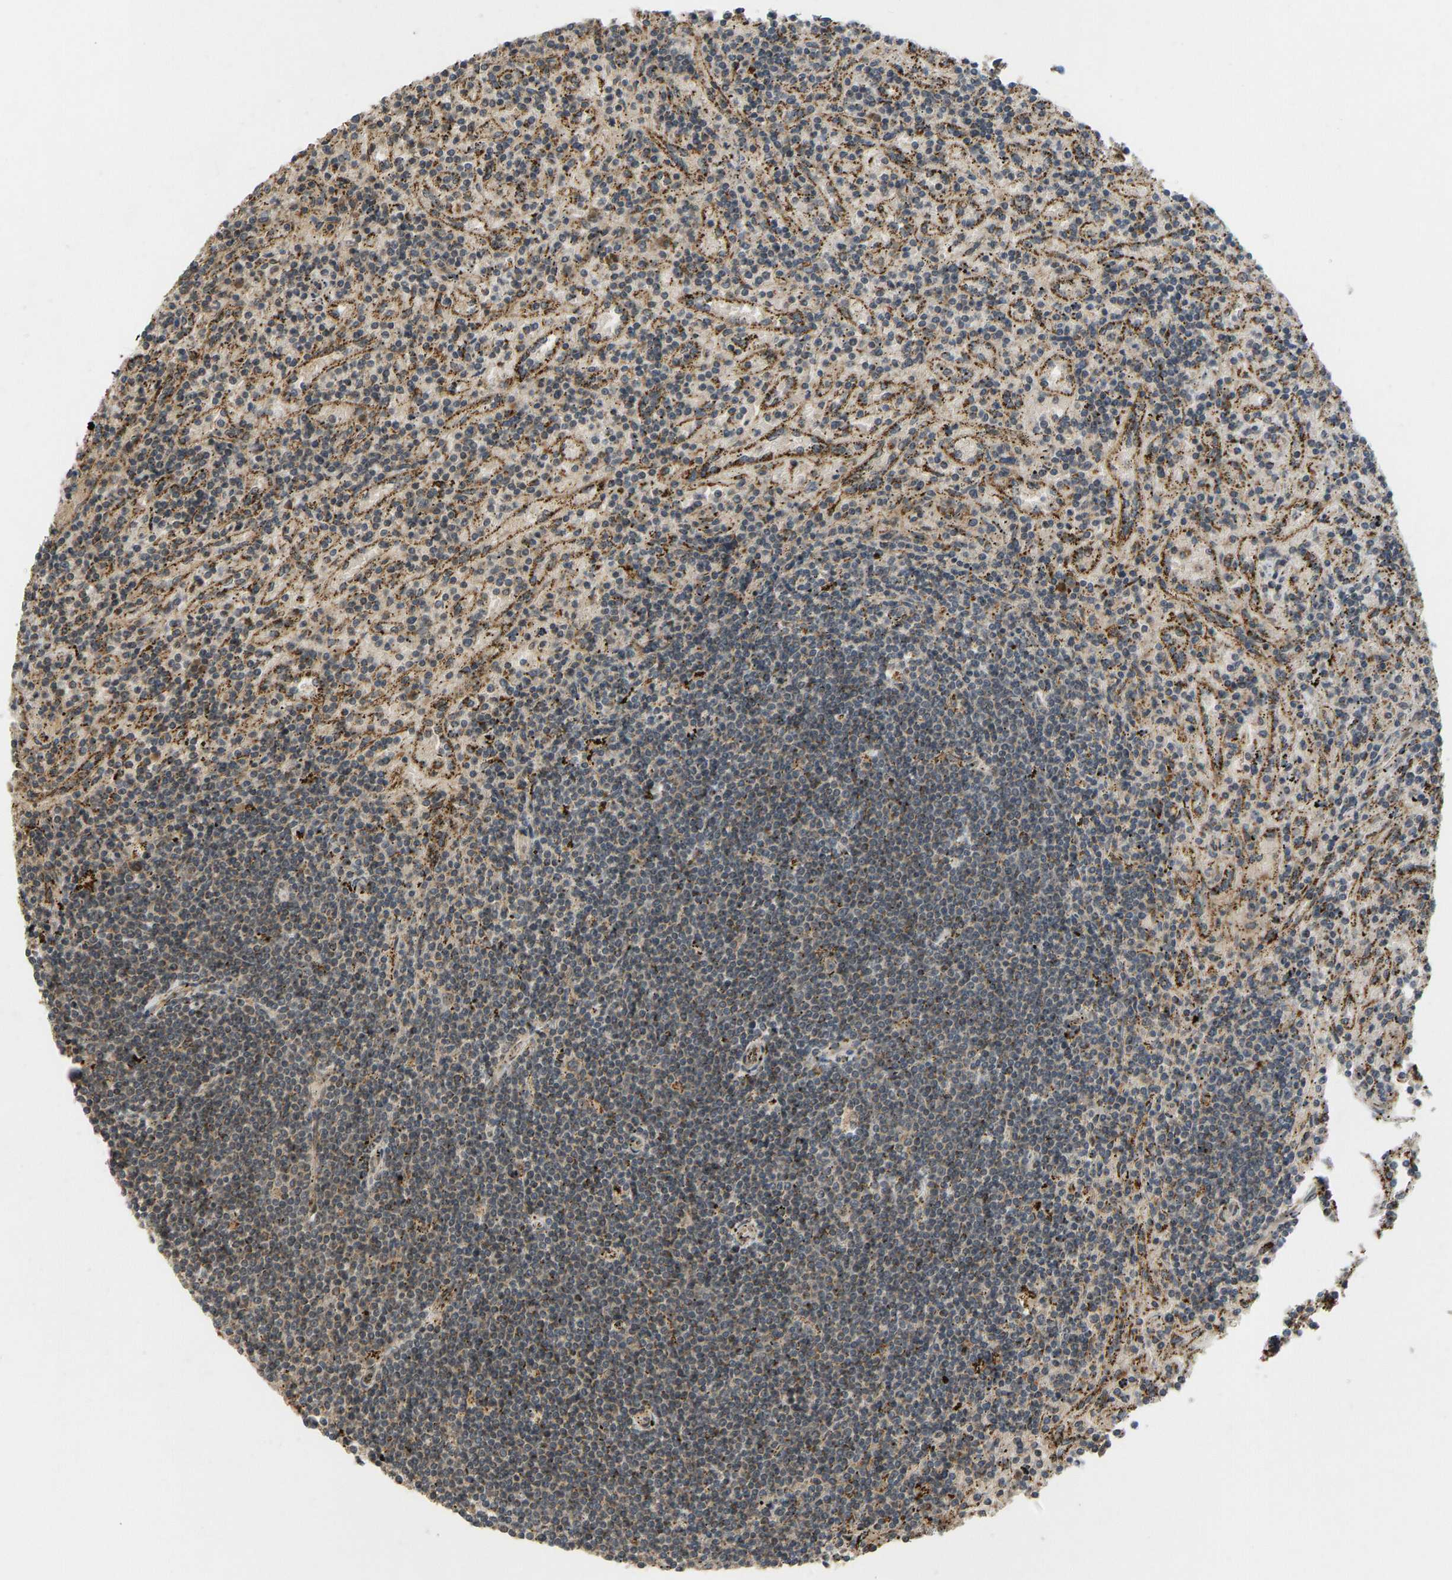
{"staining": {"intensity": "weak", "quantity": "25%-75%", "location": "cytoplasmic/membranous"}, "tissue": "lymphoma", "cell_type": "Tumor cells", "image_type": "cancer", "snomed": [{"axis": "morphology", "description": "Malignant lymphoma, non-Hodgkin's type, Low grade"}, {"axis": "topography", "description": "Spleen"}], "caption": "Immunohistochemical staining of human lymphoma exhibits weak cytoplasmic/membranous protein expression in about 25%-75% of tumor cells. (Stains: DAB (3,3'-diaminobenzidine) in brown, nuclei in blue, Microscopy: brightfield microscopy at high magnification).", "gene": "ACADS", "patient": {"sex": "male", "age": 76}}